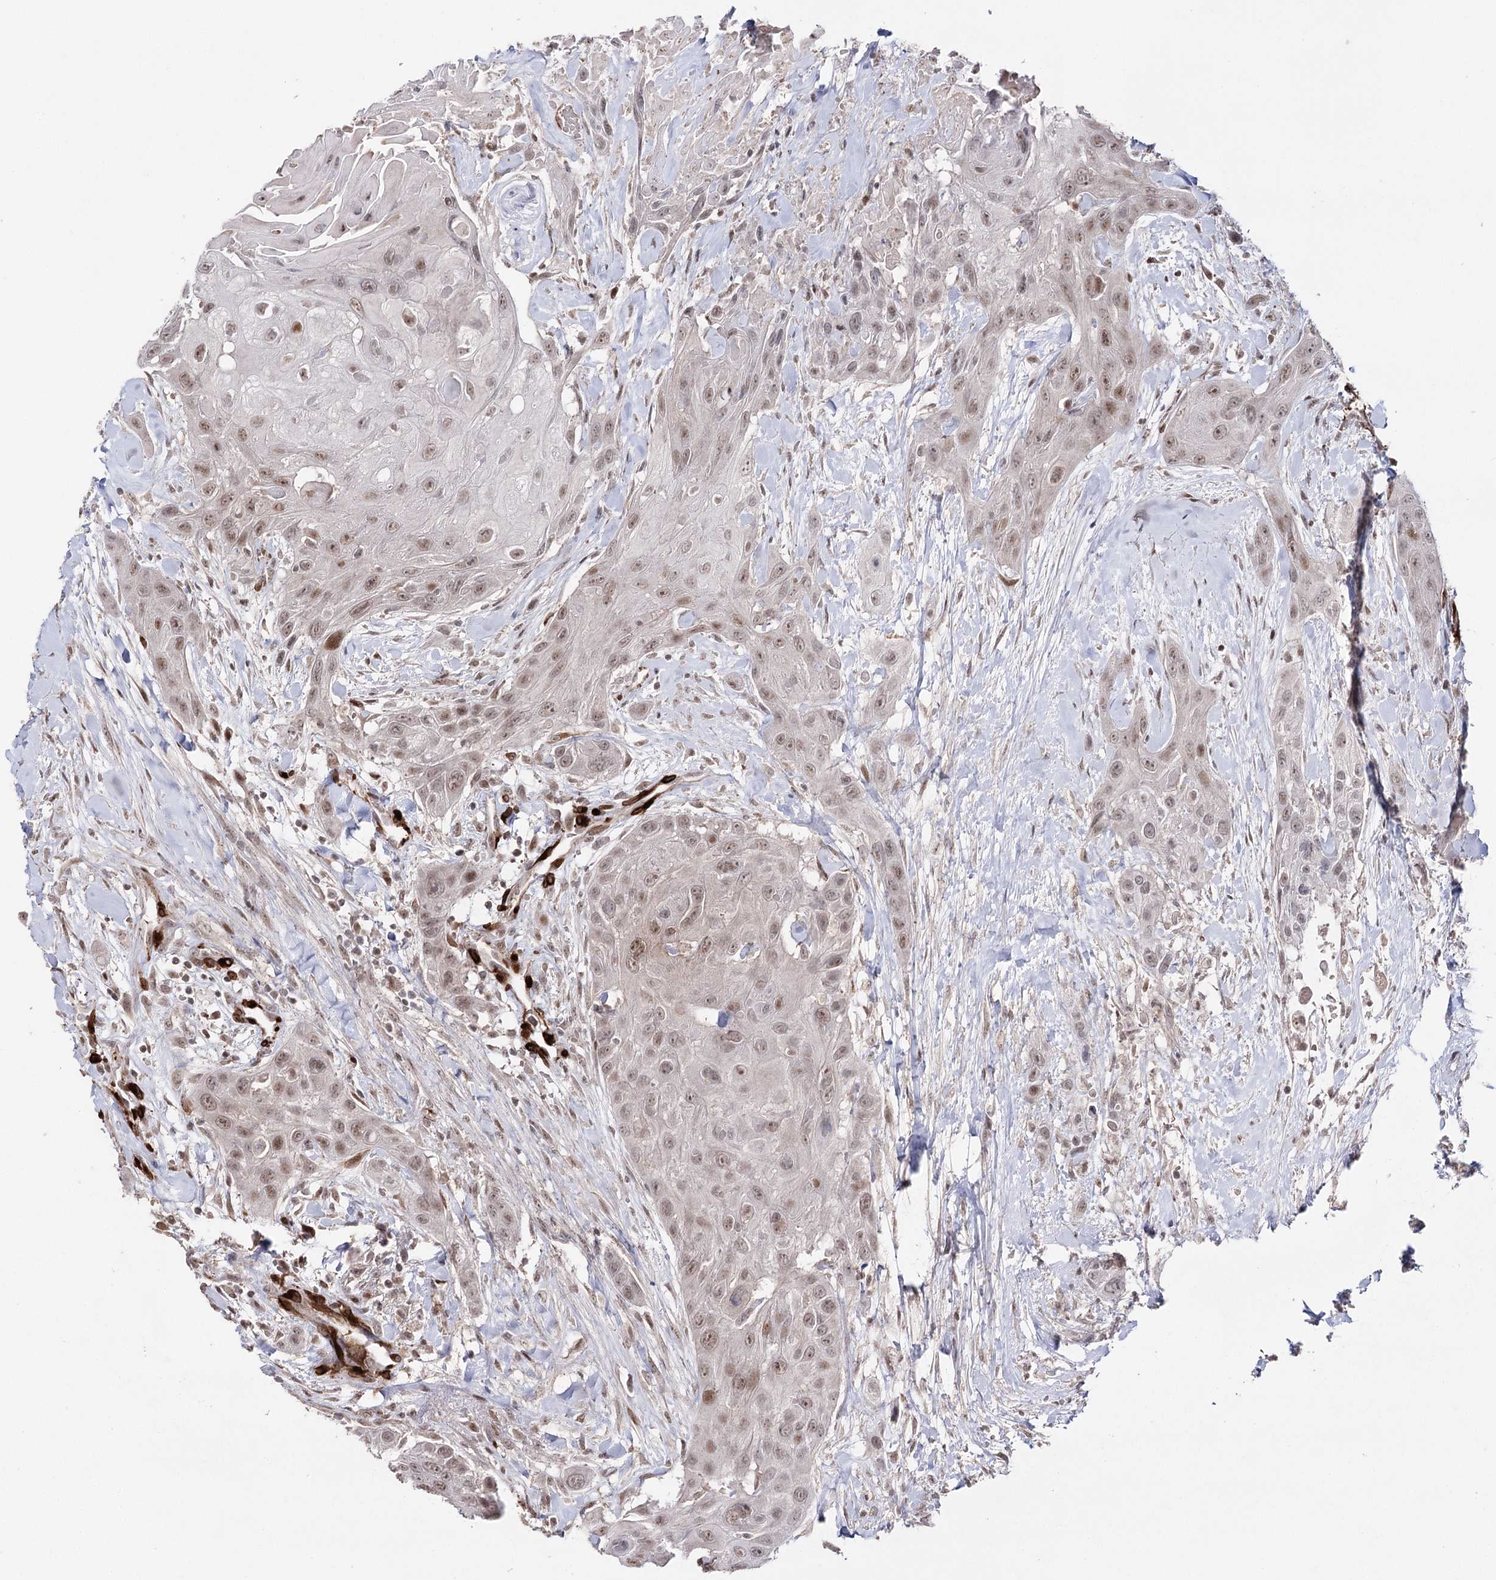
{"staining": {"intensity": "weak", "quantity": "25%-75%", "location": "nuclear"}, "tissue": "head and neck cancer", "cell_type": "Tumor cells", "image_type": "cancer", "snomed": [{"axis": "morphology", "description": "Squamous cell carcinoma, NOS"}, {"axis": "topography", "description": "Head-Neck"}], "caption": "This photomicrograph exhibits immunohistochemistry (IHC) staining of human squamous cell carcinoma (head and neck), with low weak nuclear staining in approximately 25%-75% of tumor cells.", "gene": "HSD11B2", "patient": {"sex": "male", "age": 81}}